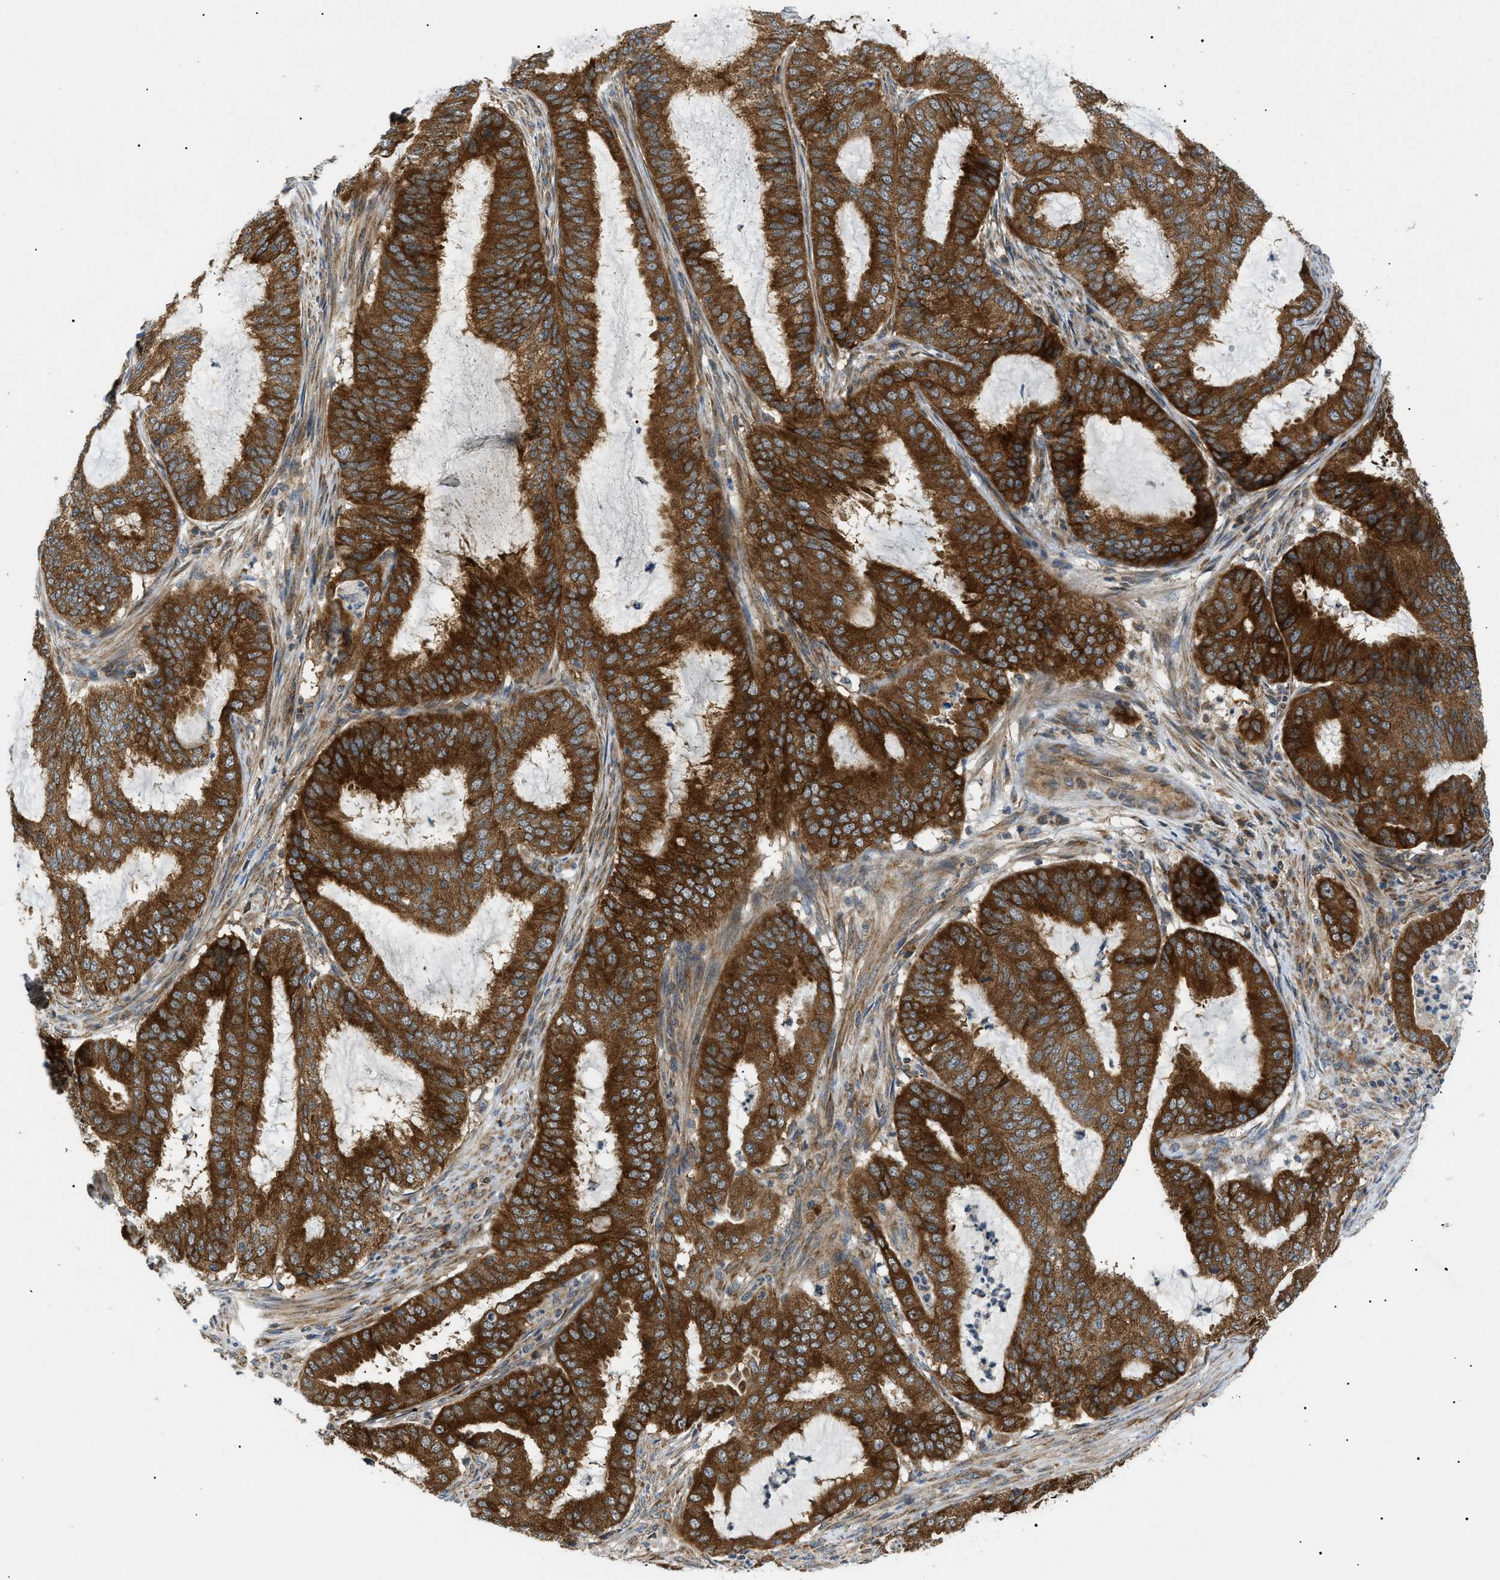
{"staining": {"intensity": "strong", "quantity": ">75%", "location": "cytoplasmic/membranous"}, "tissue": "endometrial cancer", "cell_type": "Tumor cells", "image_type": "cancer", "snomed": [{"axis": "morphology", "description": "Adenocarcinoma, NOS"}, {"axis": "topography", "description": "Endometrium"}], "caption": "Tumor cells demonstrate high levels of strong cytoplasmic/membranous expression in about >75% of cells in endometrial adenocarcinoma.", "gene": "SRPK1", "patient": {"sex": "female", "age": 70}}